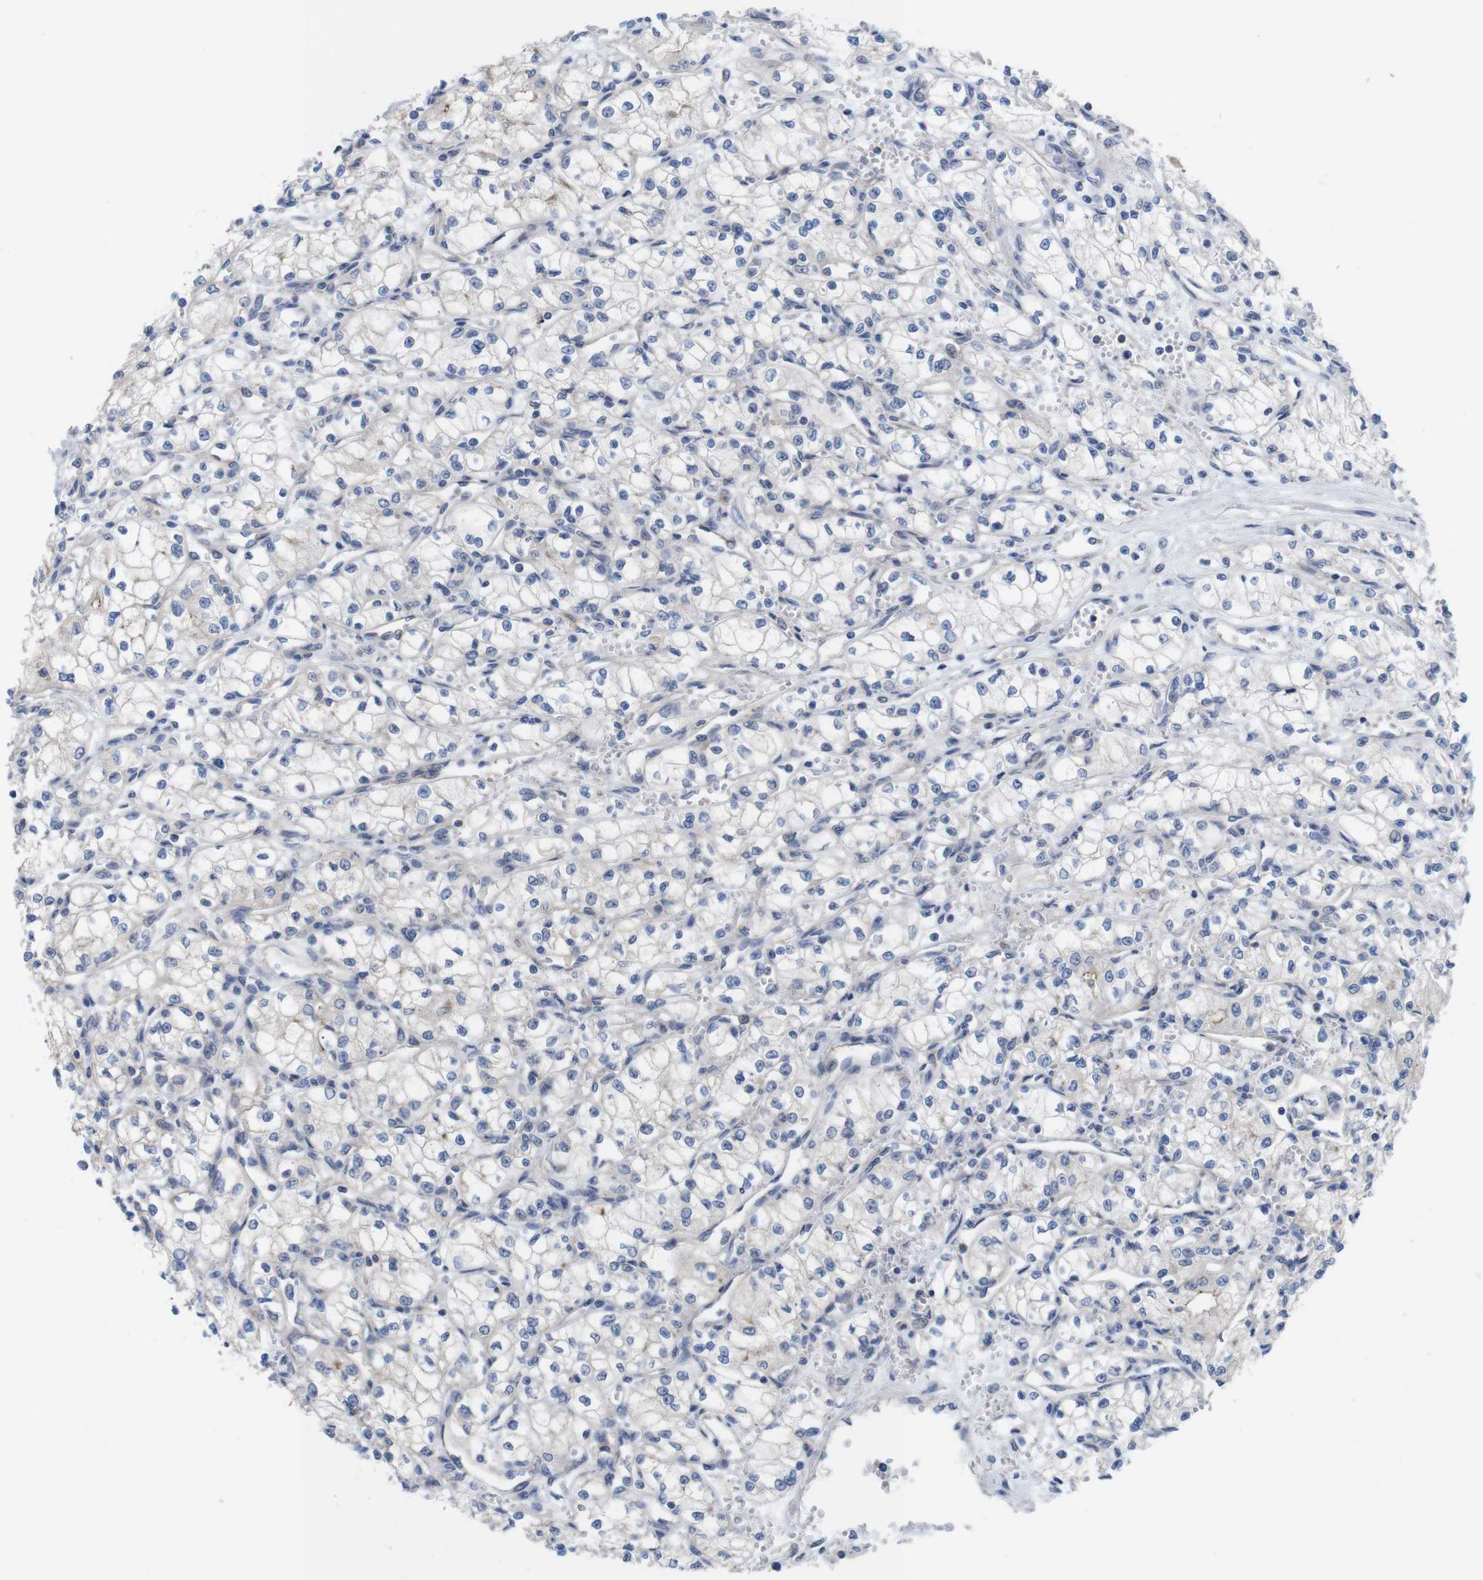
{"staining": {"intensity": "negative", "quantity": "none", "location": "none"}, "tissue": "renal cancer", "cell_type": "Tumor cells", "image_type": "cancer", "snomed": [{"axis": "morphology", "description": "Normal tissue, NOS"}, {"axis": "morphology", "description": "Adenocarcinoma, NOS"}, {"axis": "topography", "description": "Kidney"}], "caption": "Immunohistochemistry photomicrograph of neoplastic tissue: renal cancer (adenocarcinoma) stained with DAB (3,3'-diaminobenzidine) reveals no significant protein expression in tumor cells. The staining is performed using DAB (3,3'-diaminobenzidine) brown chromogen with nuclei counter-stained in using hematoxylin.", "gene": "USH1C", "patient": {"sex": "male", "age": 59}}